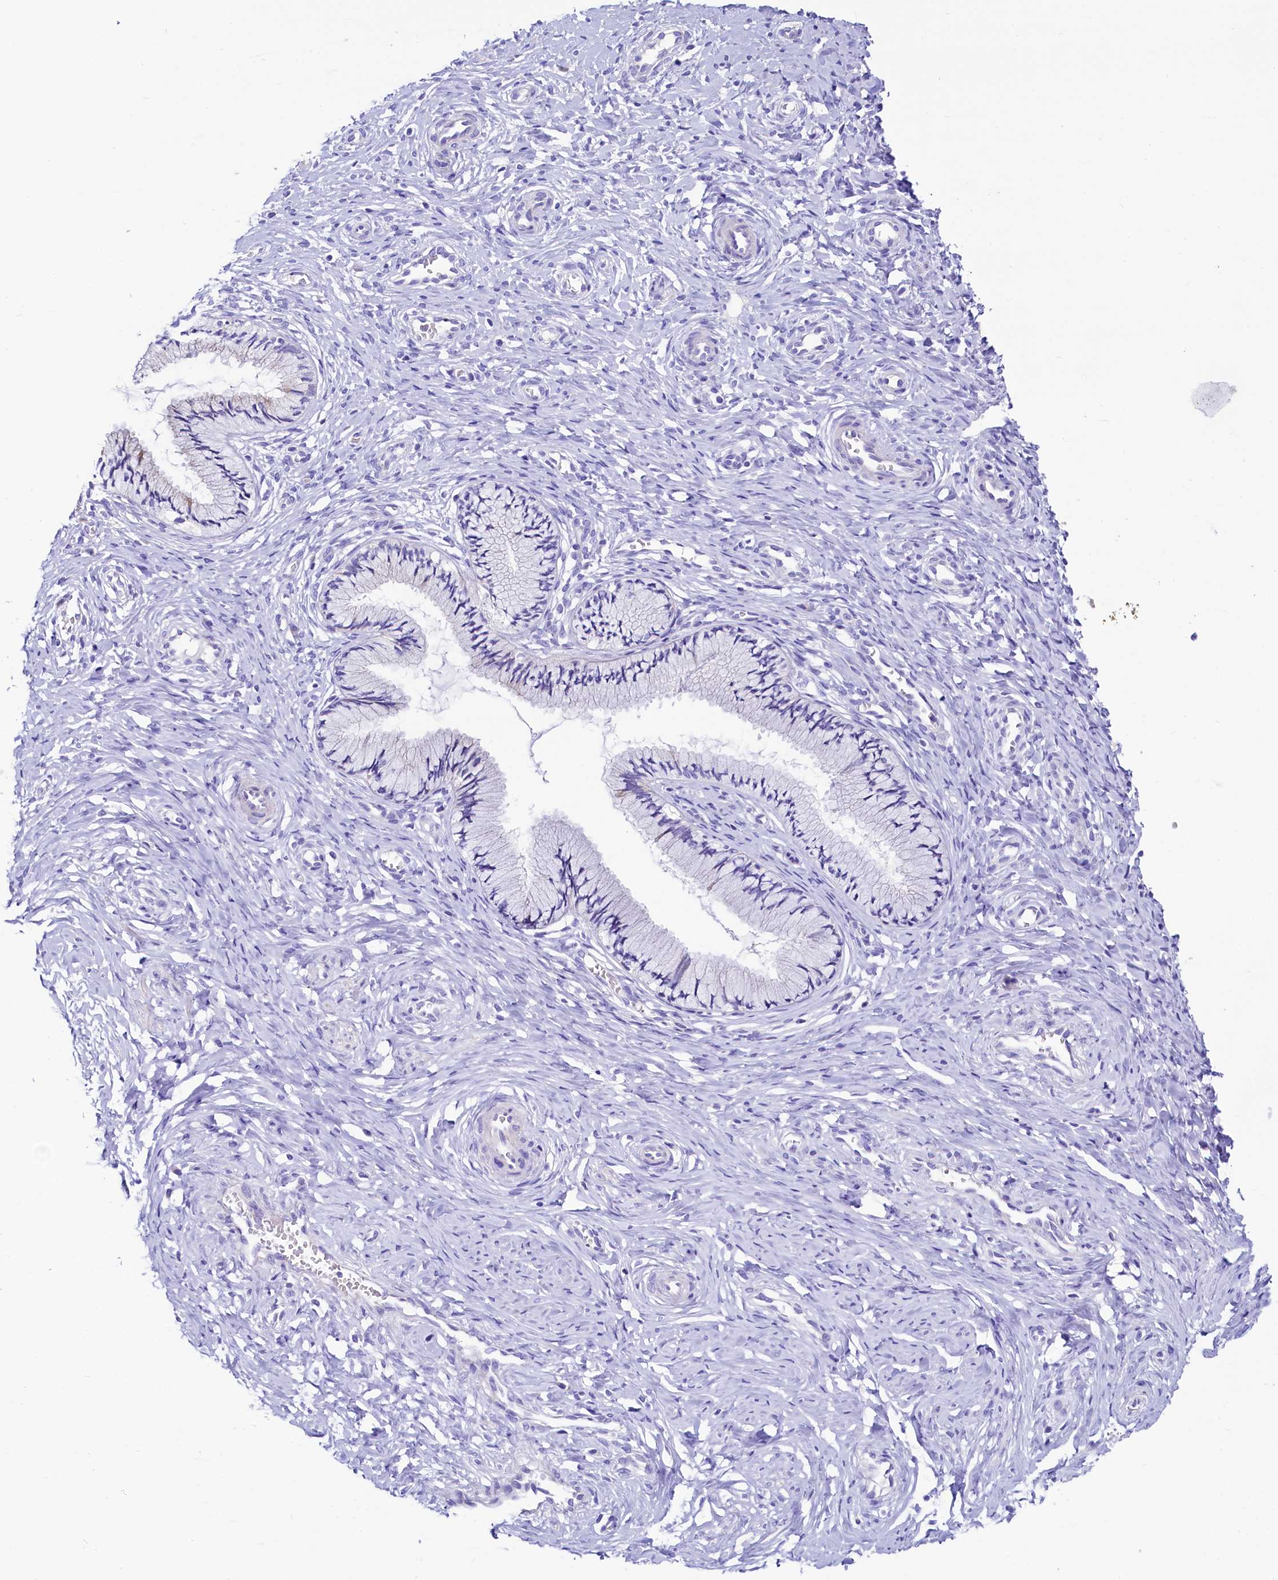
{"staining": {"intensity": "negative", "quantity": "none", "location": "none"}, "tissue": "cervix", "cell_type": "Glandular cells", "image_type": "normal", "snomed": [{"axis": "morphology", "description": "Normal tissue, NOS"}, {"axis": "topography", "description": "Cervix"}], "caption": "Cervix was stained to show a protein in brown. There is no significant staining in glandular cells.", "gene": "RBP3", "patient": {"sex": "female", "age": 27}}